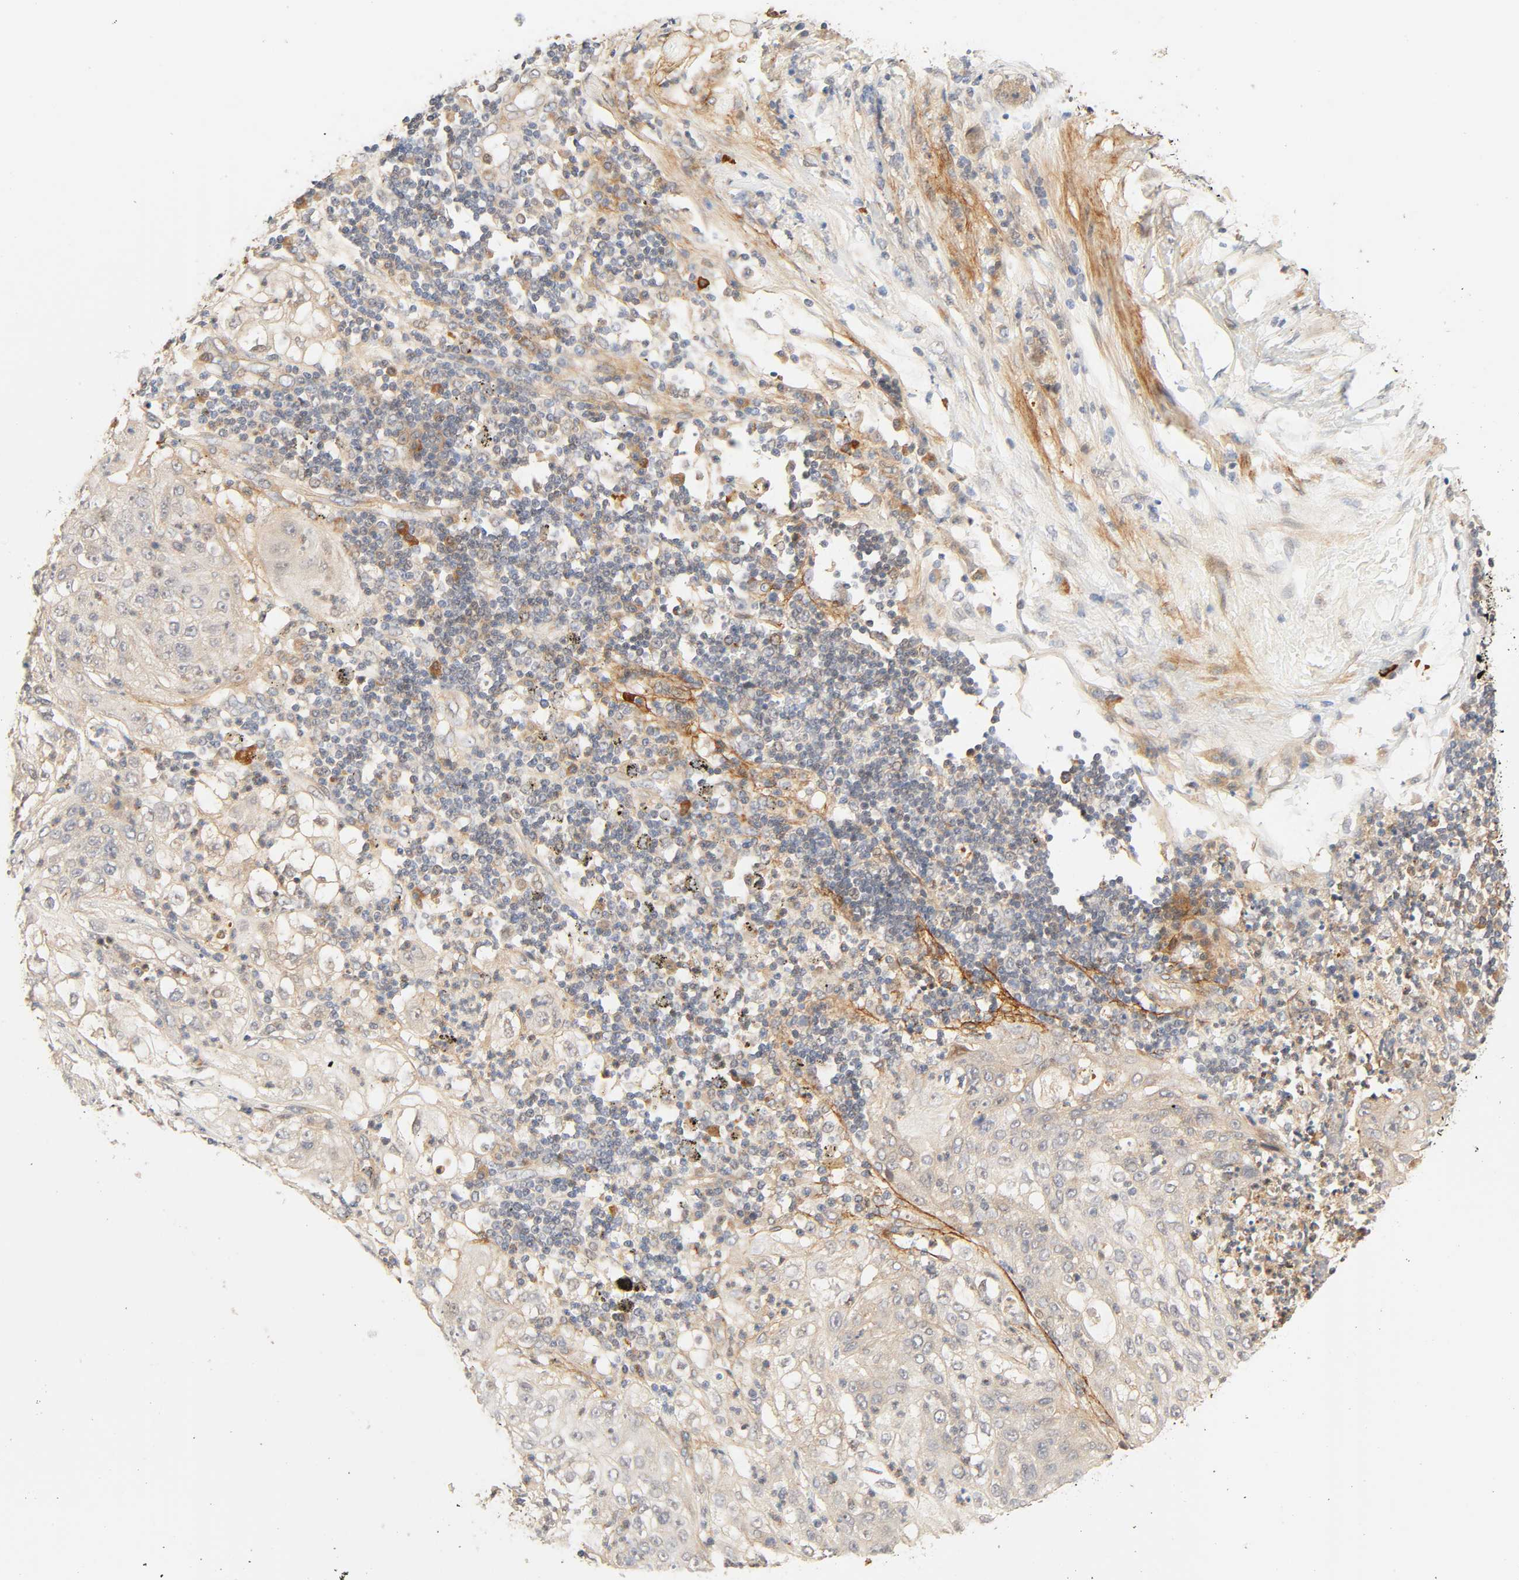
{"staining": {"intensity": "weak", "quantity": "<25%", "location": "cytoplasmic/membranous"}, "tissue": "lung cancer", "cell_type": "Tumor cells", "image_type": "cancer", "snomed": [{"axis": "morphology", "description": "Inflammation, NOS"}, {"axis": "morphology", "description": "Squamous cell carcinoma, NOS"}, {"axis": "topography", "description": "Lymph node"}, {"axis": "topography", "description": "Soft tissue"}, {"axis": "topography", "description": "Lung"}], "caption": "Immunohistochemistry of human lung cancer reveals no expression in tumor cells.", "gene": "CACNA1G", "patient": {"sex": "male", "age": 66}}